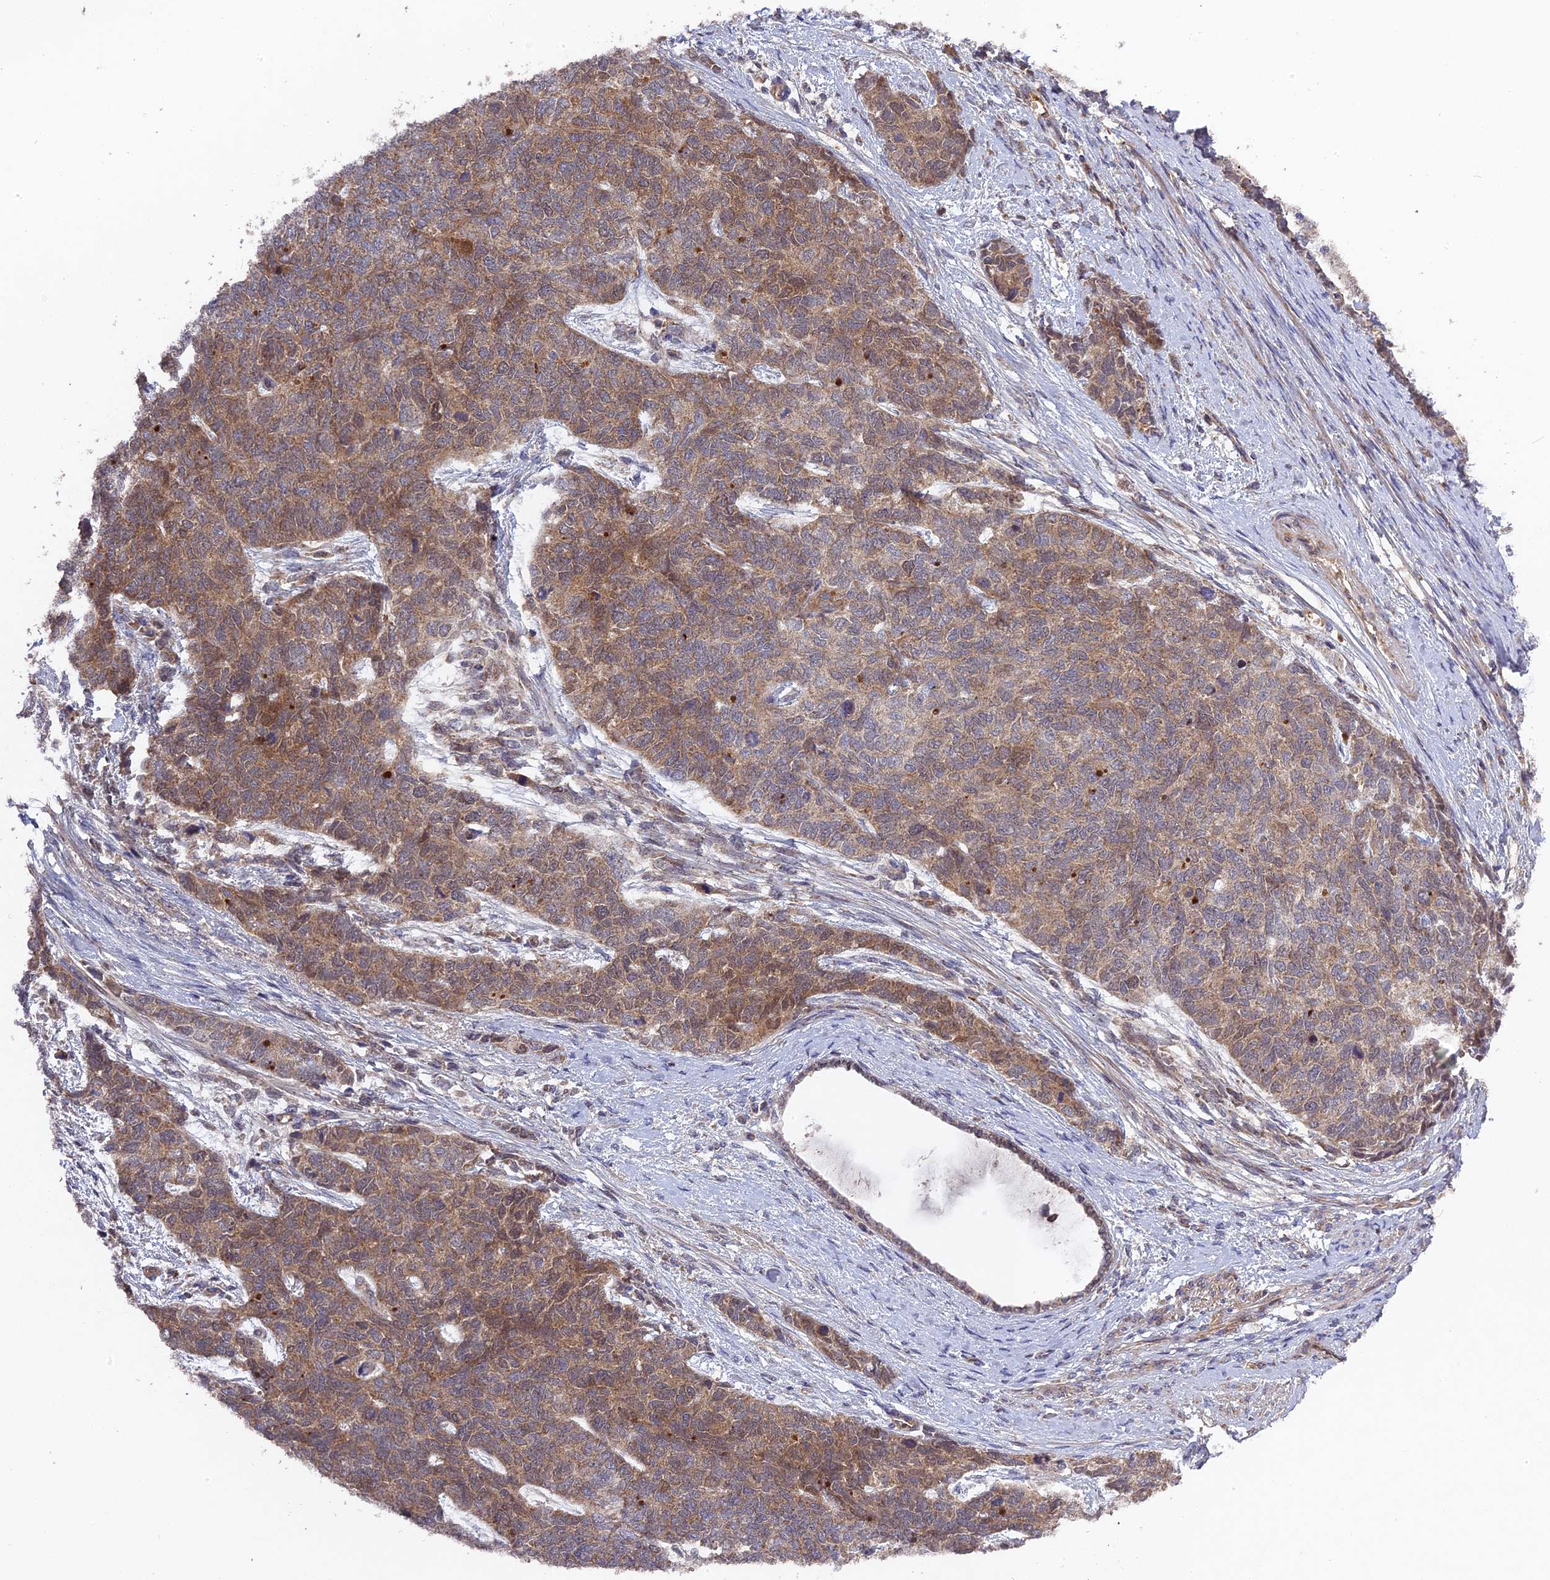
{"staining": {"intensity": "moderate", "quantity": ">75%", "location": "cytoplasmic/membranous"}, "tissue": "cervical cancer", "cell_type": "Tumor cells", "image_type": "cancer", "snomed": [{"axis": "morphology", "description": "Squamous cell carcinoma, NOS"}, {"axis": "topography", "description": "Cervix"}], "caption": "DAB (3,3'-diaminobenzidine) immunohistochemical staining of human cervical squamous cell carcinoma exhibits moderate cytoplasmic/membranous protein staining in approximately >75% of tumor cells.", "gene": "RPIA", "patient": {"sex": "female", "age": 63}}